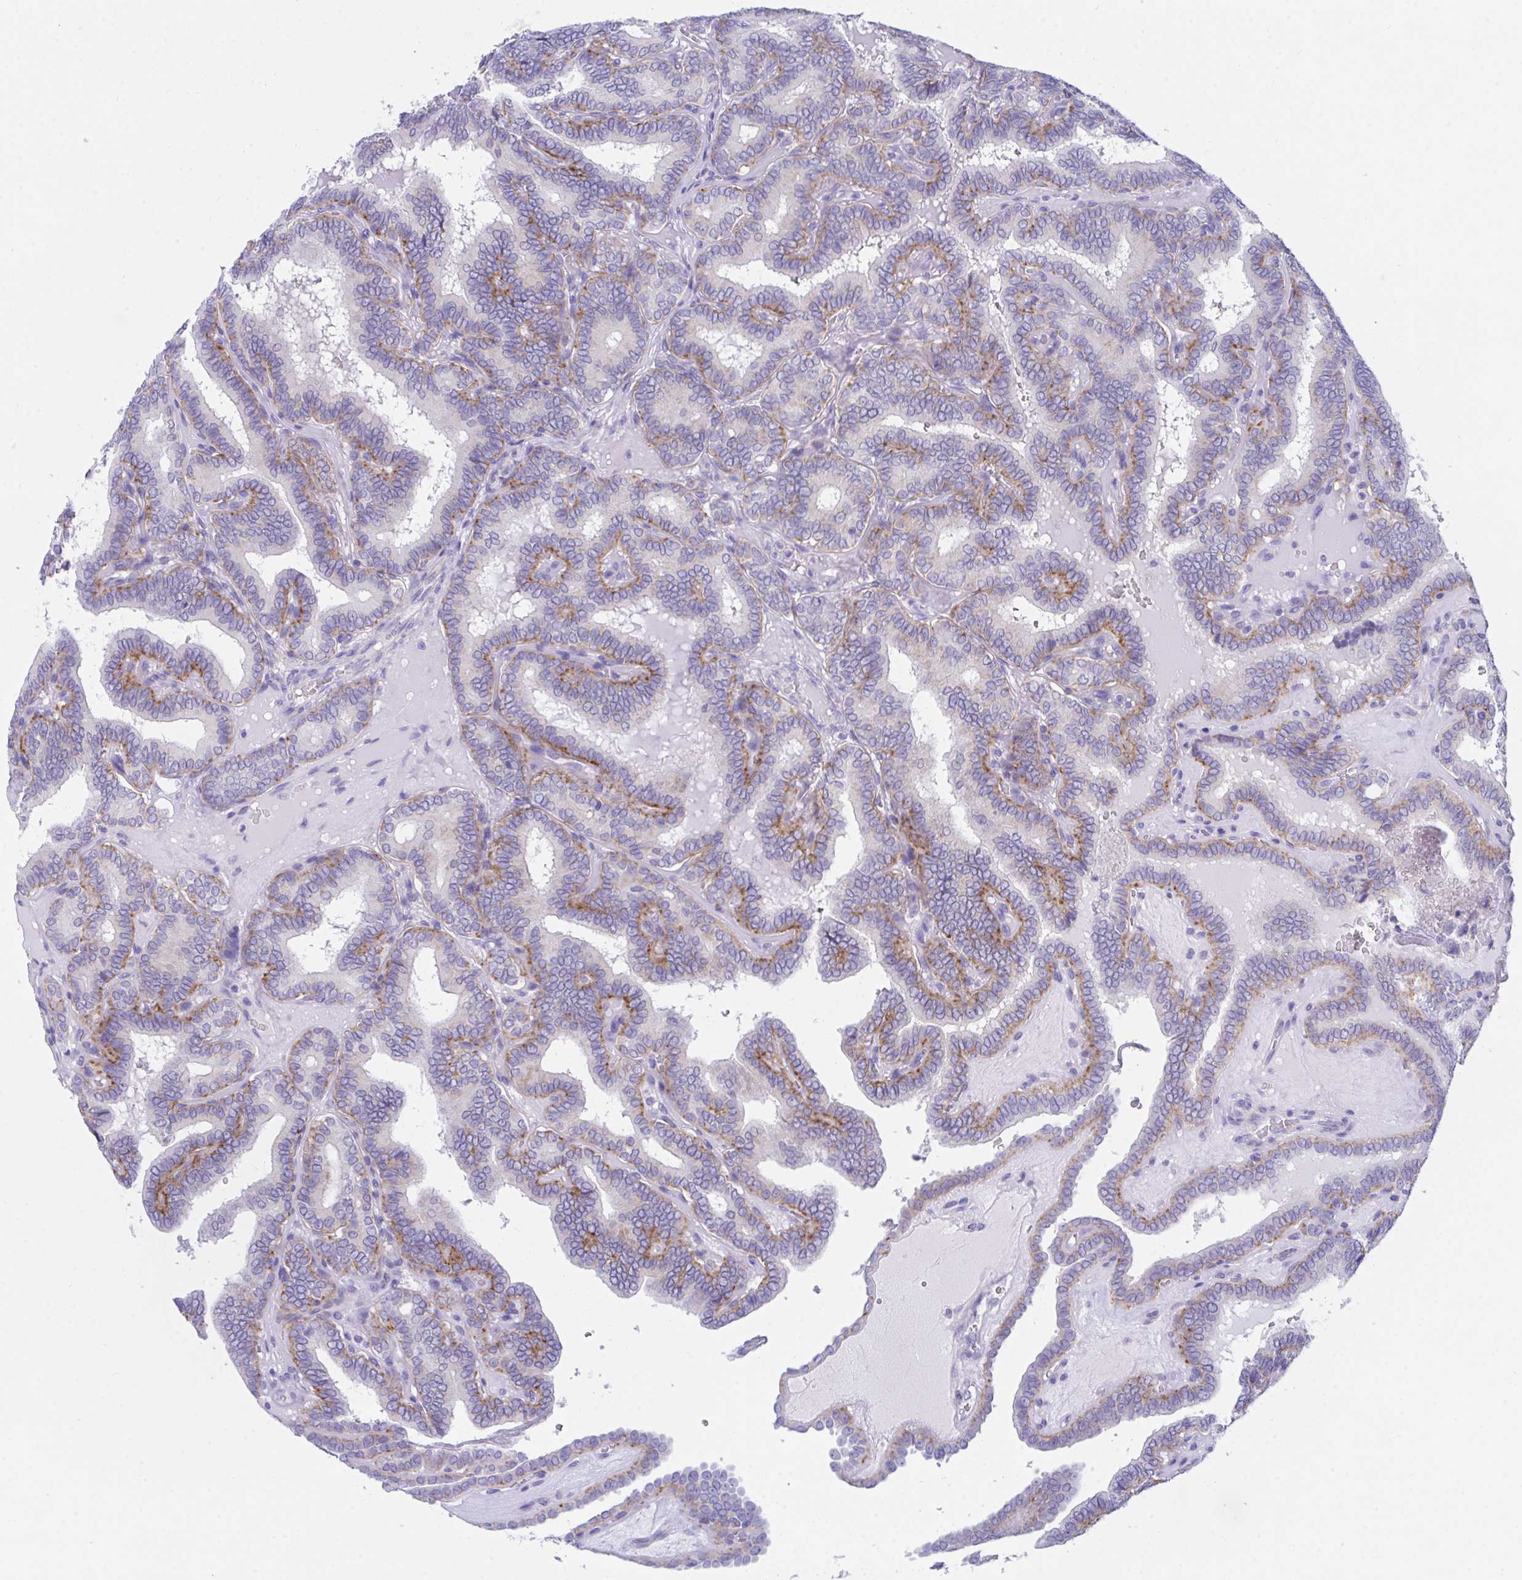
{"staining": {"intensity": "moderate", "quantity": "25%-75%", "location": "cytoplasmic/membranous"}, "tissue": "thyroid cancer", "cell_type": "Tumor cells", "image_type": "cancer", "snomed": [{"axis": "morphology", "description": "Papillary adenocarcinoma, NOS"}, {"axis": "topography", "description": "Thyroid gland"}], "caption": "Thyroid cancer stained with IHC exhibits moderate cytoplasmic/membranous positivity in about 25%-75% of tumor cells. The staining was performed using DAB, with brown indicating positive protein expression. Nuclei are stained blue with hematoxylin.", "gene": "TMEM106B", "patient": {"sex": "female", "age": 21}}